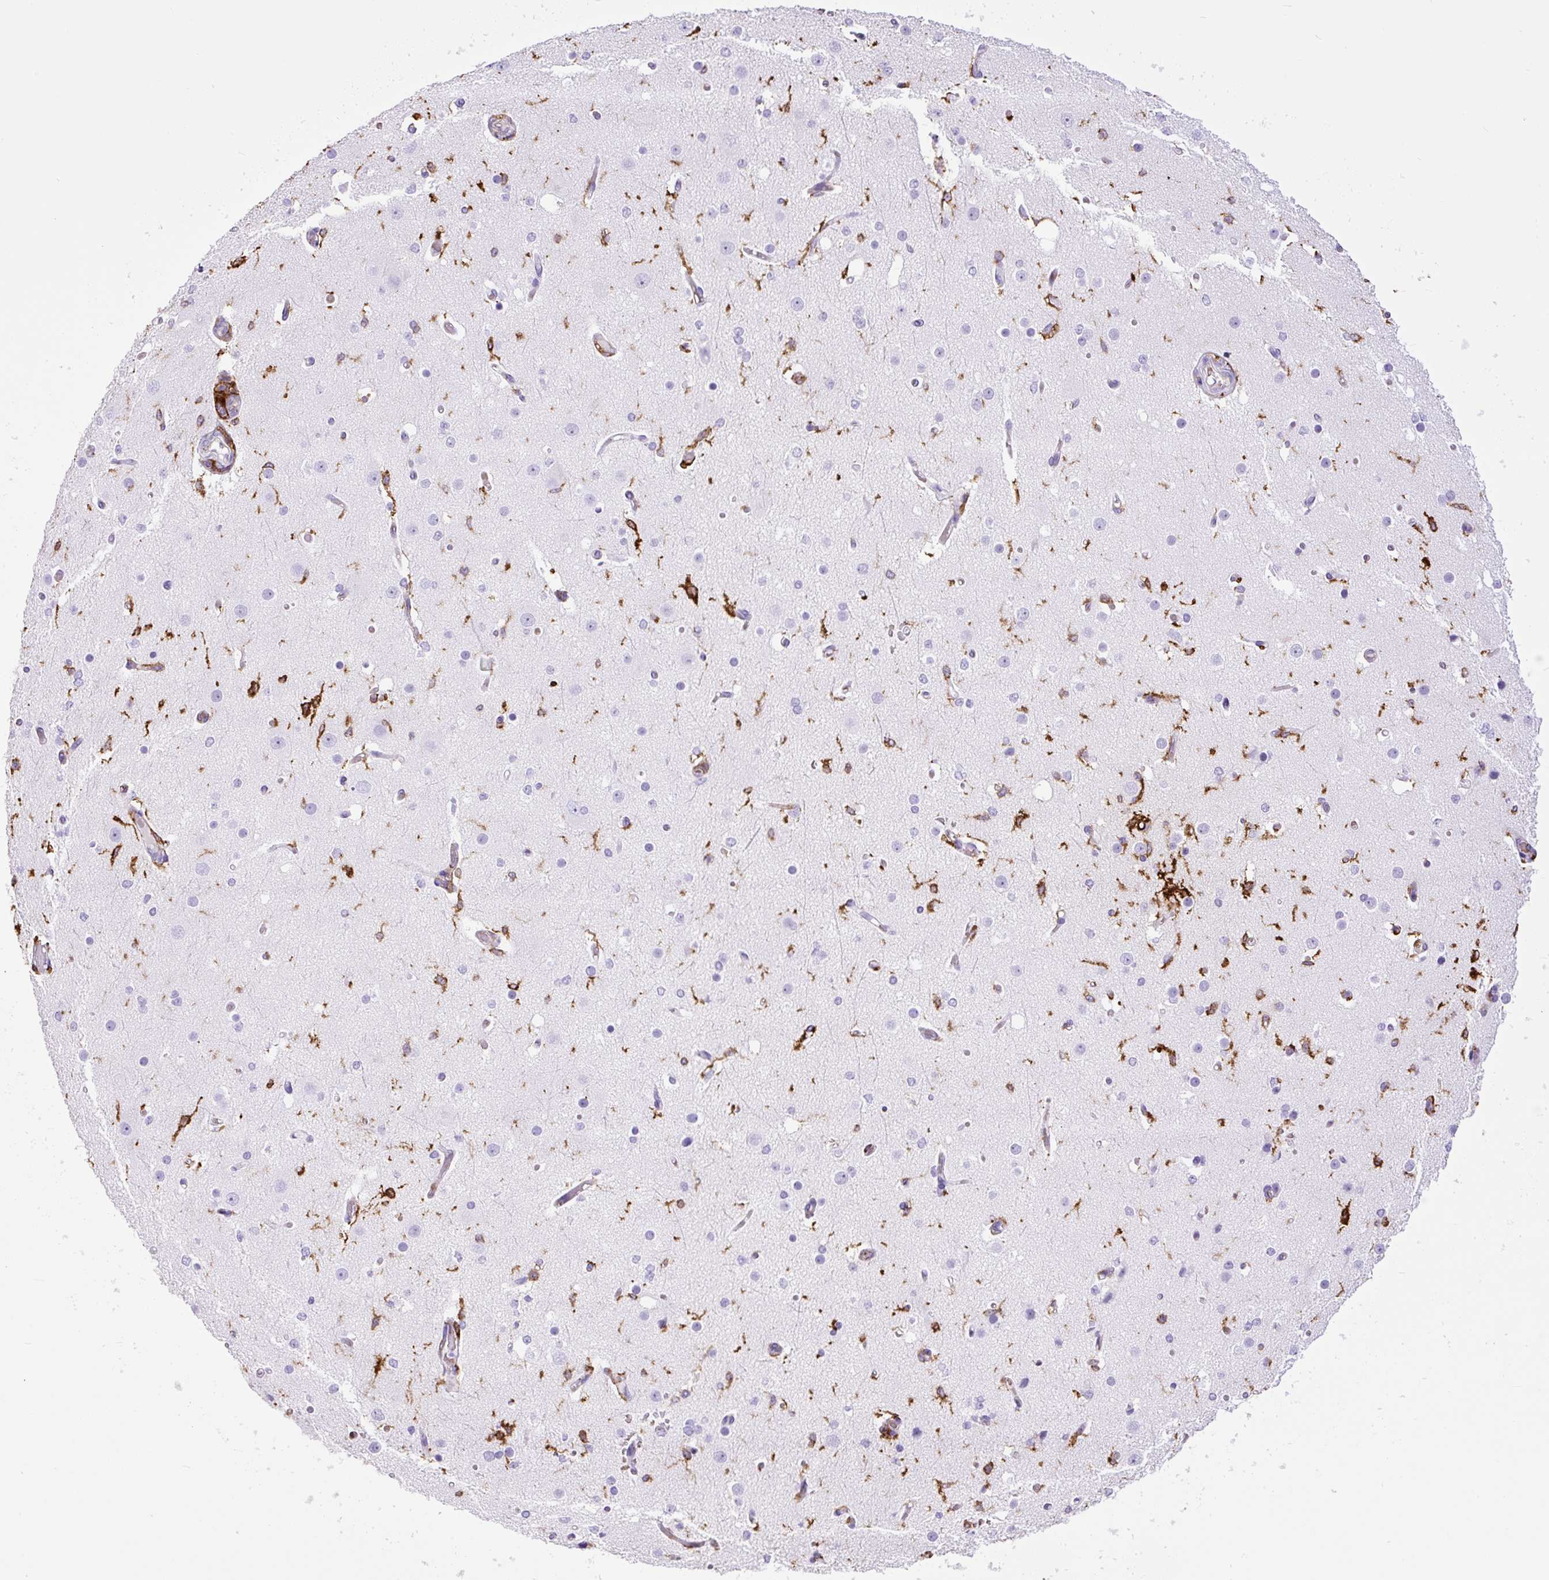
{"staining": {"intensity": "moderate", "quantity": "<25%", "location": "cytoplasmic/membranous"}, "tissue": "cerebral cortex", "cell_type": "Endothelial cells", "image_type": "normal", "snomed": [{"axis": "morphology", "description": "Normal tissue, NOS"}, {"axis": "morphology", "description": "Inflammation, NOS"}, {"axis": "topography", "description": "Cerebral cortex"}], "caption": "Cerebral cortex stained for a protein displays moderate cytoplasmic/membranous positivity in endothelial cells. The staining was performed using DAB (3,3'-diaminobenzidine) to visualize the protein expression in brown, while the nuclei were stained in blue with hematoxylin (Magnification: 20x).", "gene": "HLA", "patient": {"sex": "male", "age": 6}}